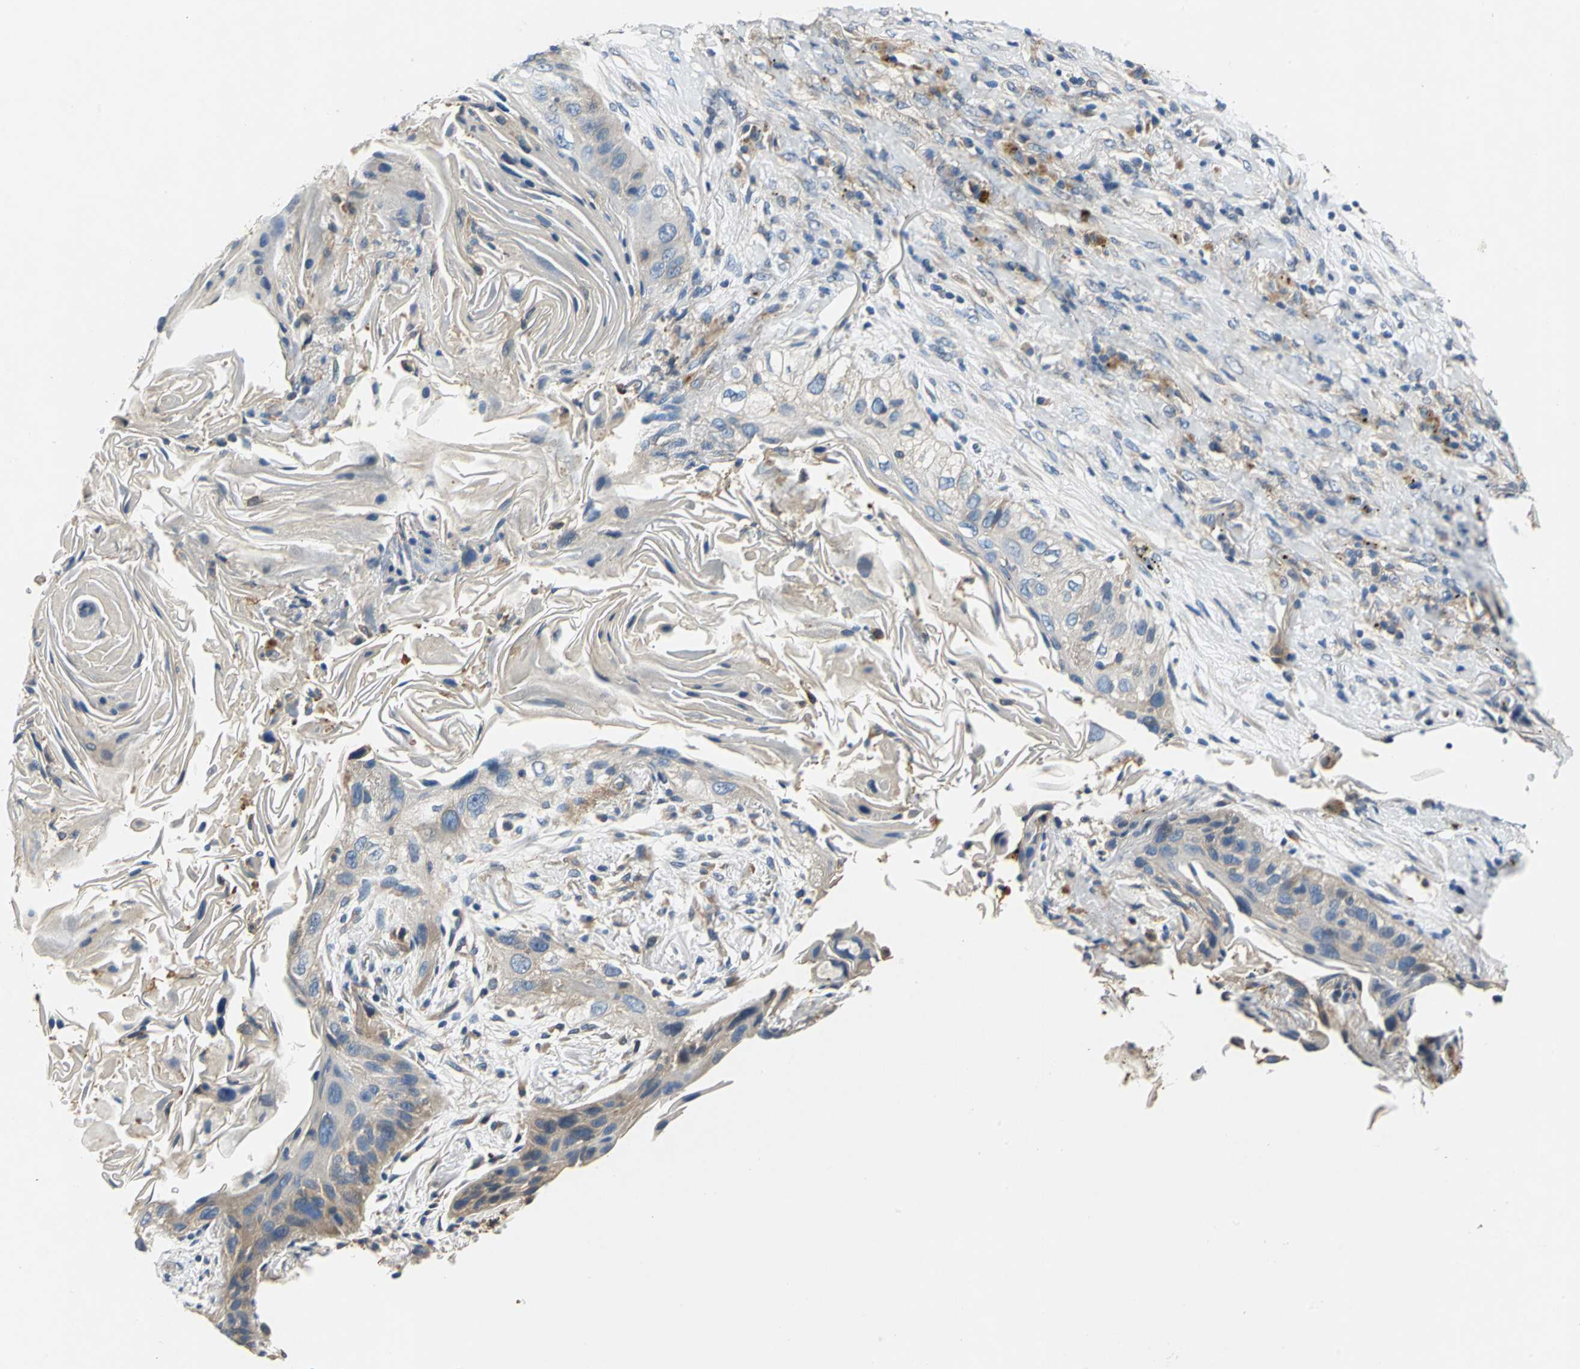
{"staining": {"intensity": "weak", "quantity": ">75%", "location": "cytoplasmic/membranous"}, "tissue": "lung cancer", "cell_type": "Tumor cells", "image_type": "cancer", "snomed": [{"axis": "morphology", "description": "Squamous cell carcinoma, NOS"}, {"axis": "topography", "description": "Lung"}], "caption": "Immunohistochemical staining of lung cancer displays low levels of weak cytoplasmic/membranous protein positivity in about >75% of tumor cells.", "gene": "DDX3Y", "patient": {"sex": "female", "age": 67}}